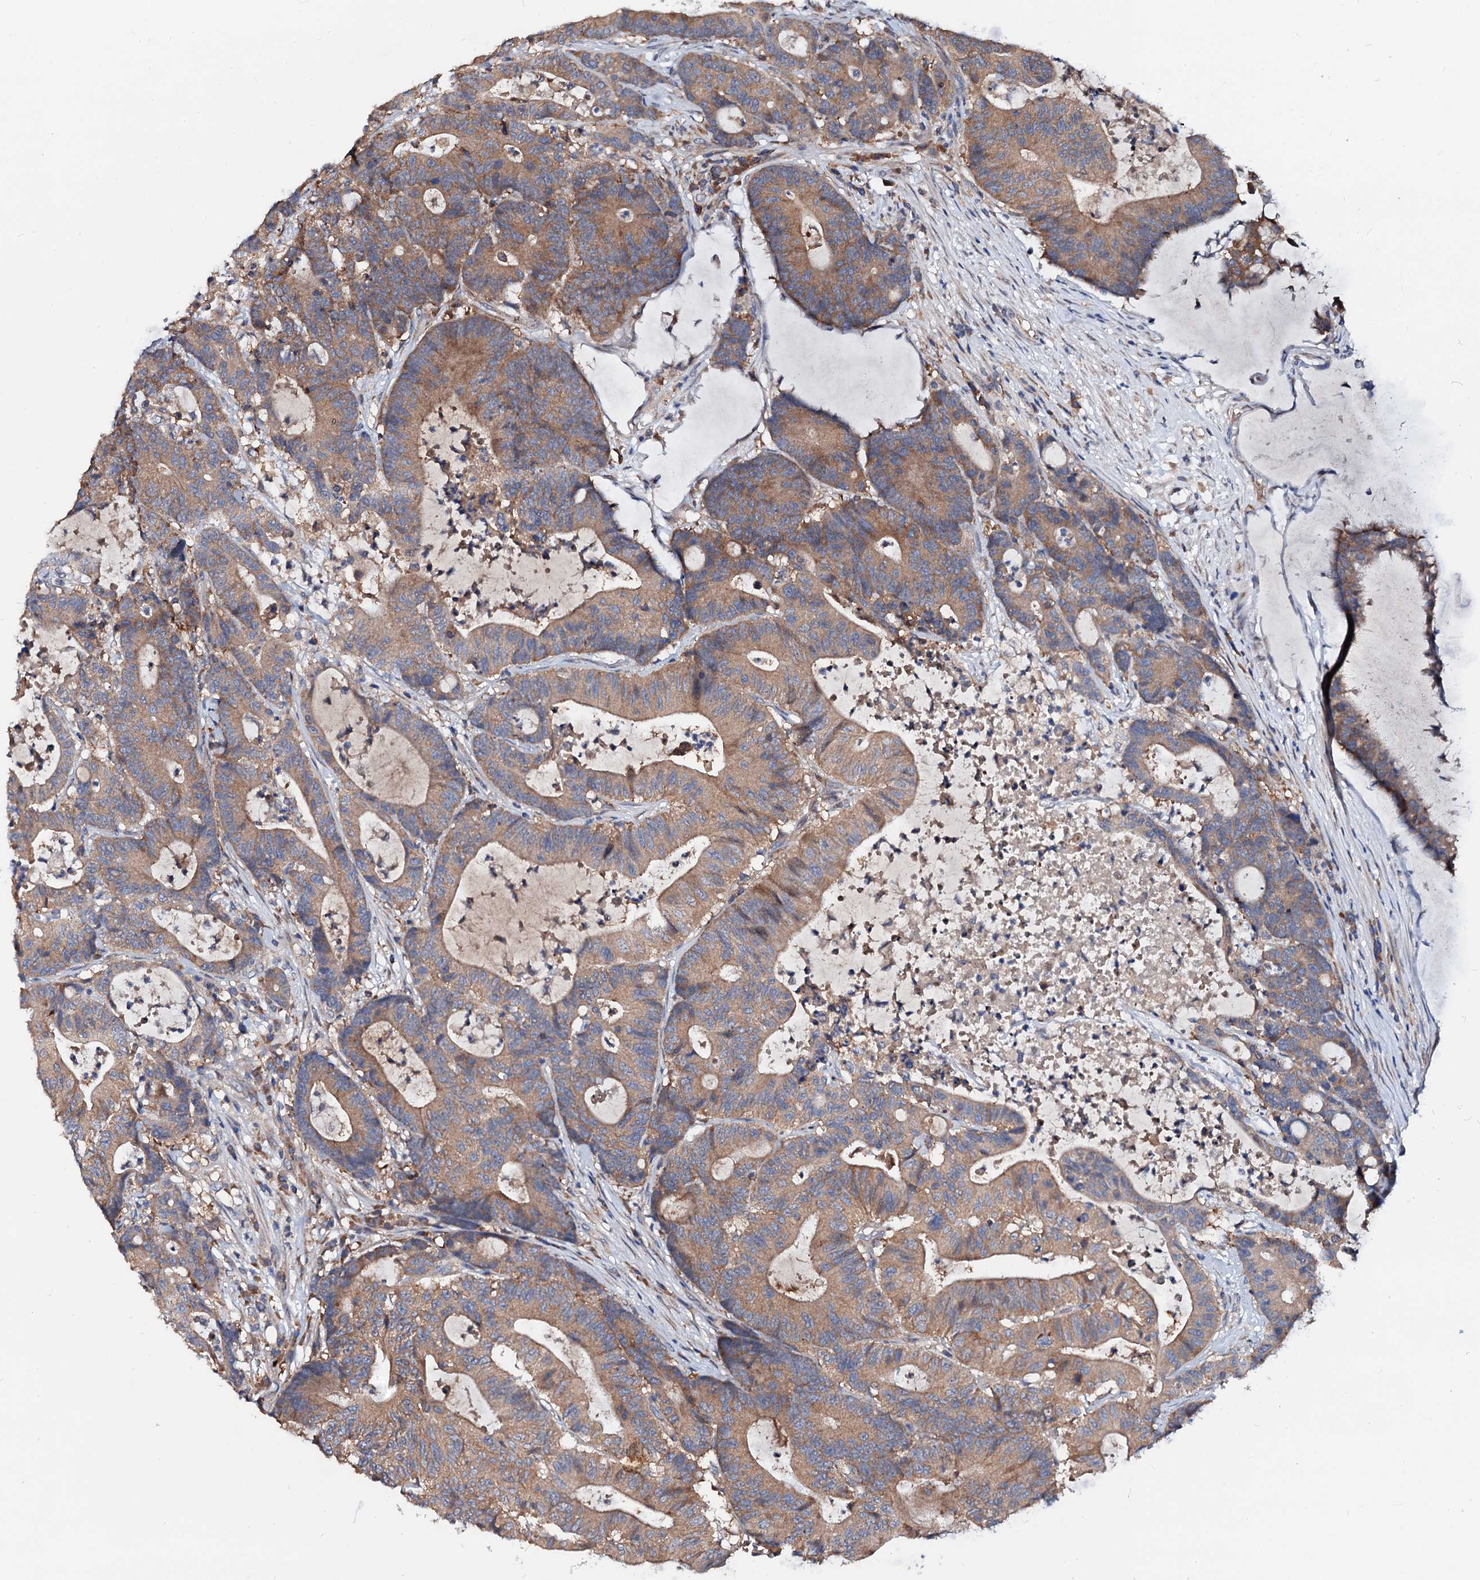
{"staining": {"intensity": "moderate", "quantity": ">75%", "location": "cytoplasmic/membranous"}, "tissue": "colorectal cancer", "cell_type": "Tumor cells", "image_type": "cancer", "snomed": [{"axis": "morphology", "description": "Adenocarcinoma, NOS"}, {"axis": "topography", "description": "Colon"}], "caption": "Immunohistochemistry (IHC) micrograph of colorectal adenocarcinoma stained for a protein (brown), which demonstrates medium levels of moderate cytoplasmic/membranous expression in about >75% of tumor cells.", "gene": "EXTL1", "patient": {"sex": "female", "age": 84}}